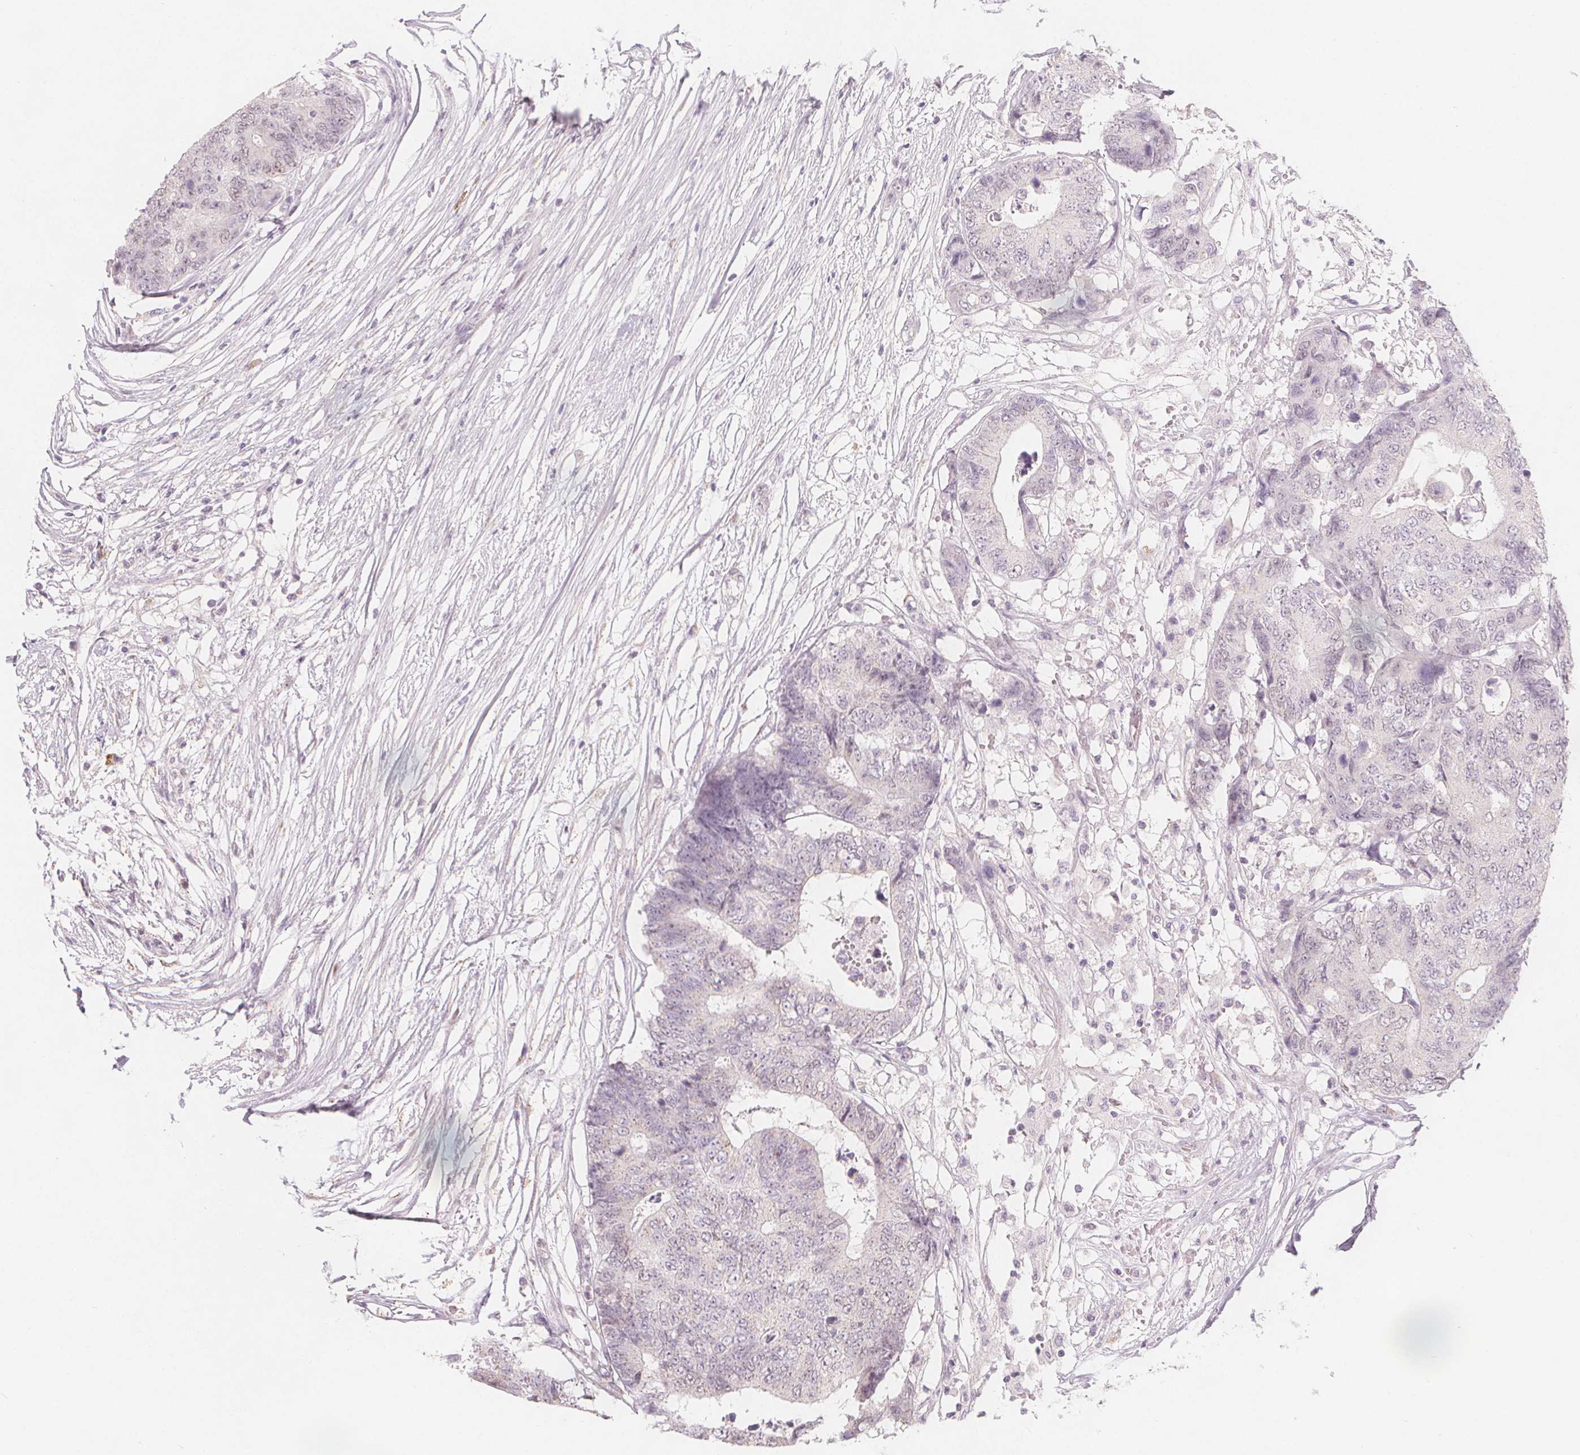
{"staining": {"intensity": "negative", "quantity": "none", "location": "none"}, "tissue": "colorectal cancer", "cell_type": "Tumor cells", "image_type": "cancer", "snomed": [{"axis": "morphology", "description": "Adenocarcinoma, NOS"}, {"axis": "topography", "description": "Colon"}], "caption": "Photomicrograph shows no protein expression in tumor cells of adenocarcinoma (colorectal) tissue. (DAB immunohistochemistry visualized using brightfield microscopy, high magnification).", "gene": "TIPIN", "patient": {"sex": "female", "age": 48}}